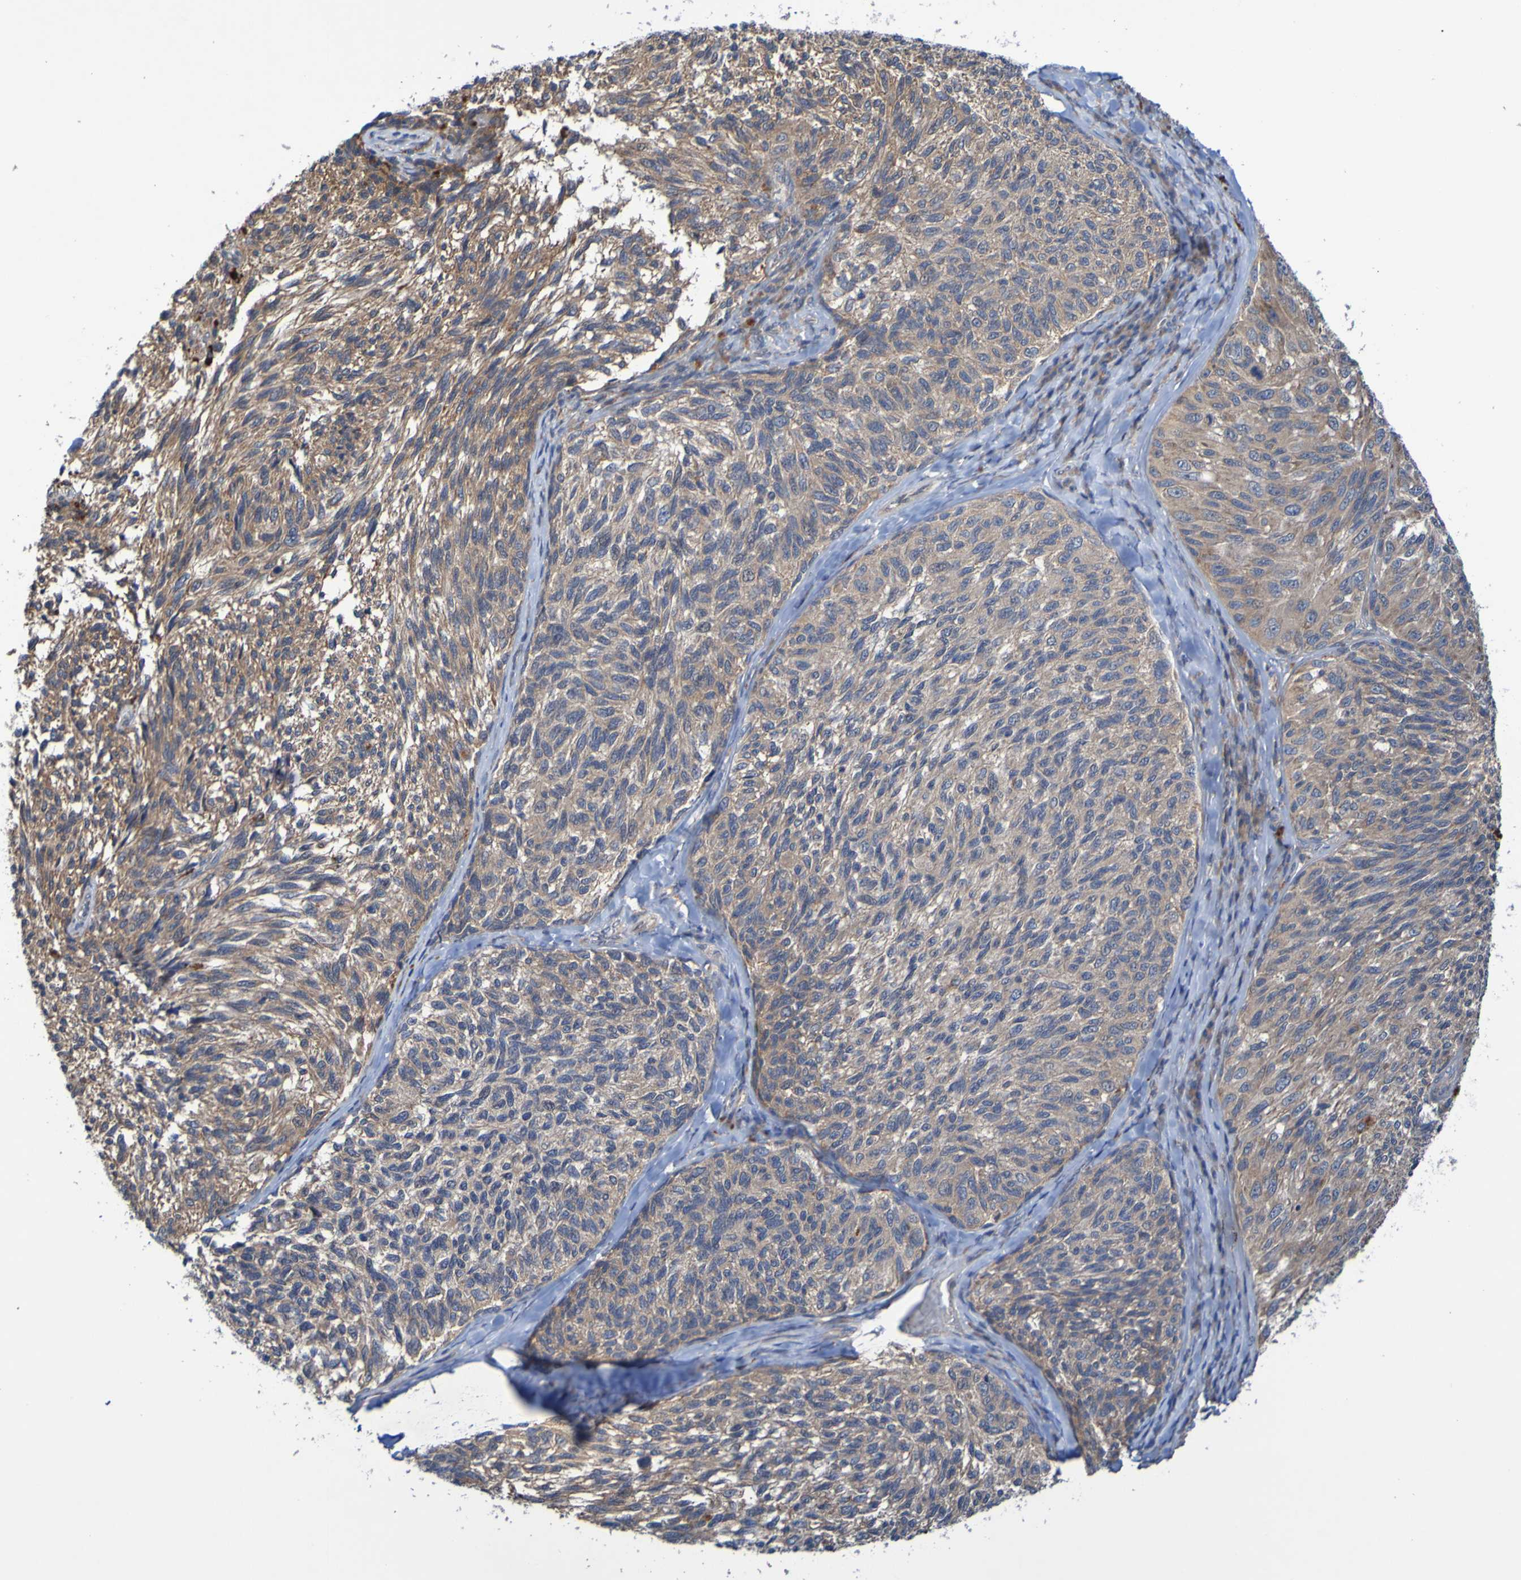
{"staining": {"intensity": "weak", "quantity": ">75%", "location": "cytoplasmic/membranous"}, "tissue": "melanoma", "cell_type": "Tumor cells", "image_type": "cancer", "snomed": [{"axis": "morphology", "description": "Malignant melanoma, NOS"}, {"axis": "topography", "description": "Skin"}], "caption": "There is low levels of weak cytoplasmic/membranous staining in tumor cells of melanoma, as demonstrated by immunohistochemical staining (brown color).", "gene": "SDK1", "patient": {"sex": "female", "age": 73}}